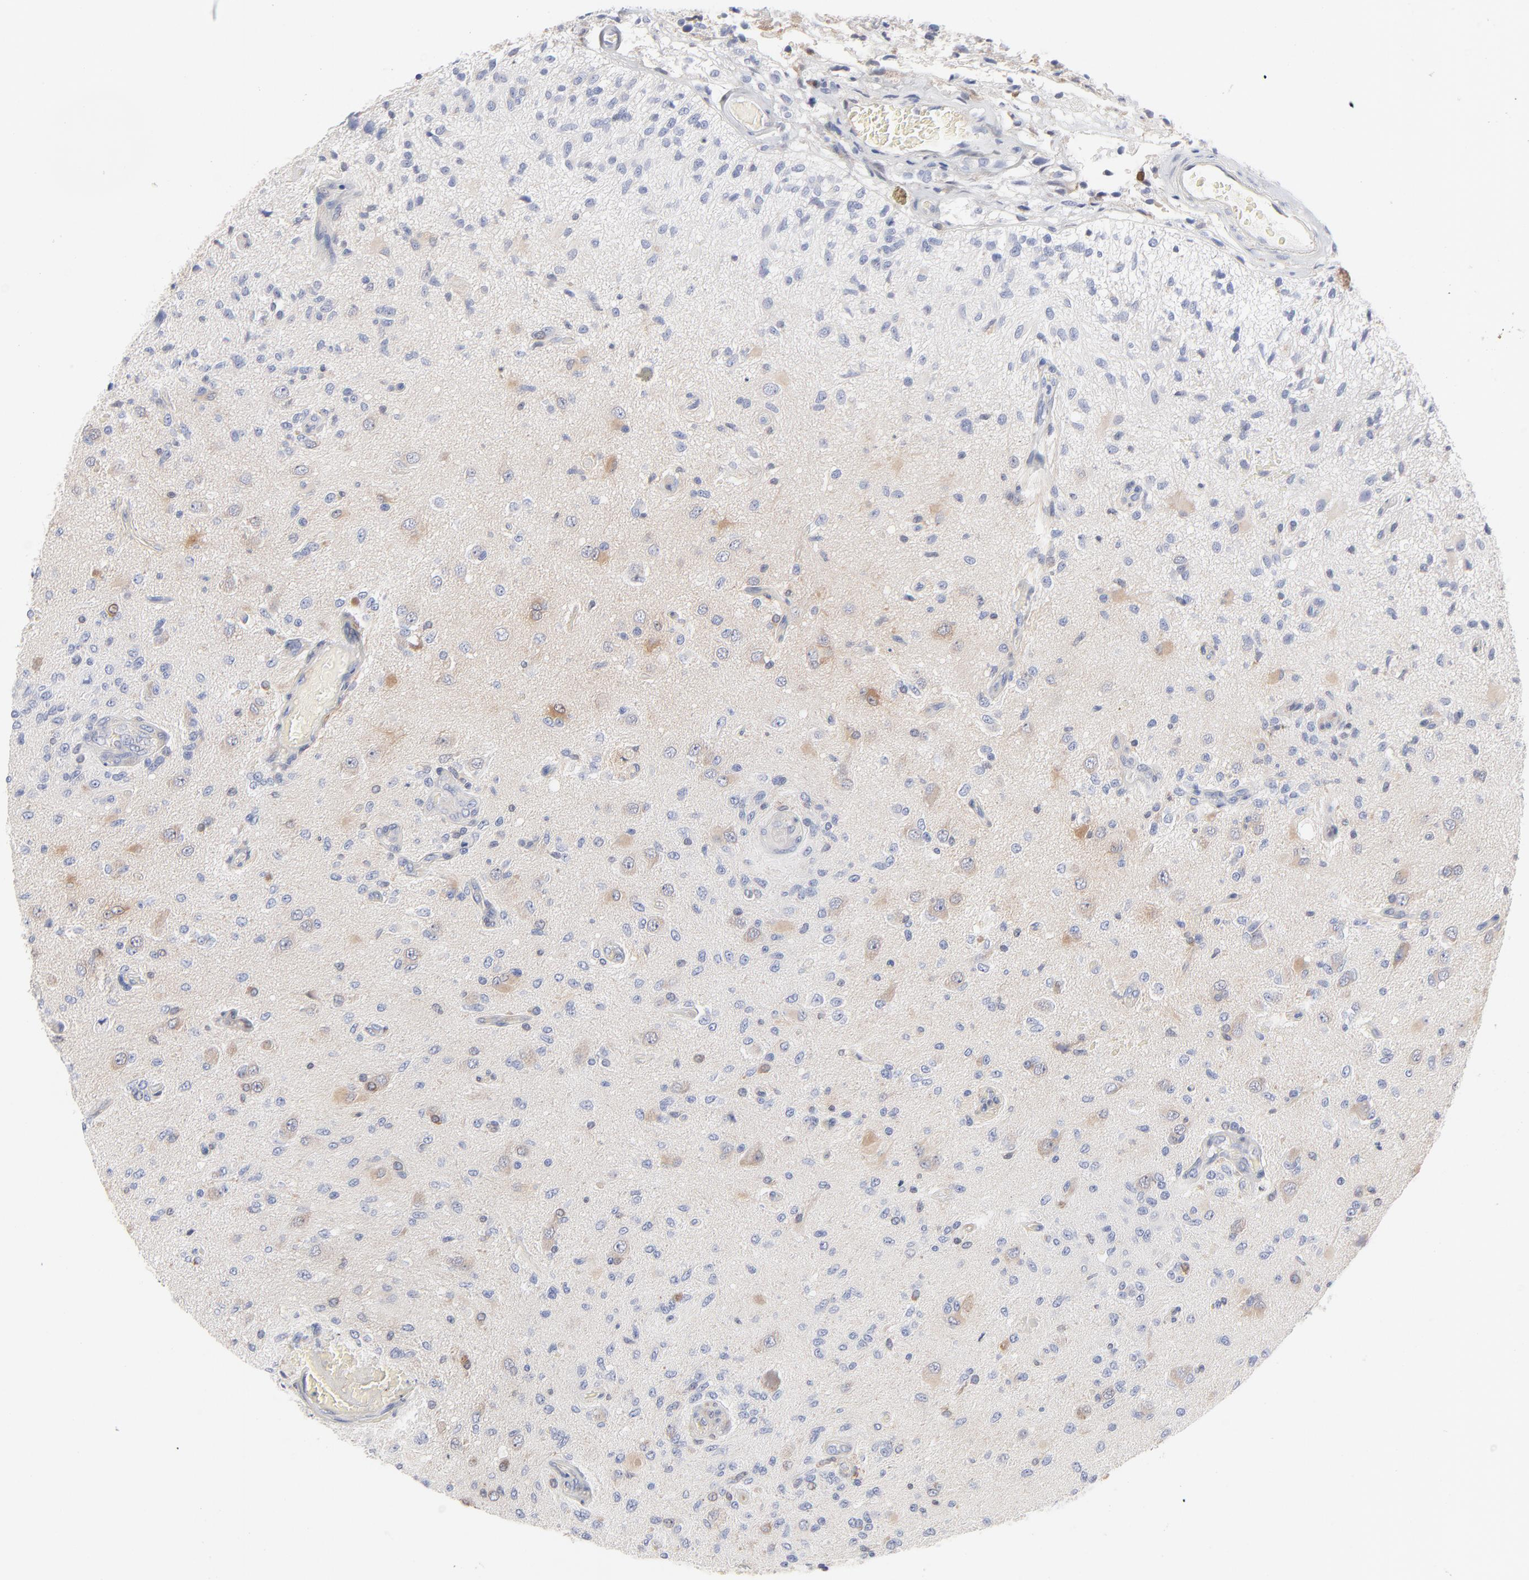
{"staining": {"intensity": "negative", "quantity": "none", "location": "none"}, "tissue": "glioma", "cell_type": "Tumor cells", "image_type": "cancer", "snomed": [{"axis": "morphology", "description": "Normal tissue, NOS"}, {"axis": "morphology", "description": "Glioma, malignant, High grade"}, {"axis": "topography", "description": "Cerebral cortex"}], "caption": "This photomicrograph is of glioma stained with IHC to label a protein in brown with the nuclei are counter-stained blue. There is no staining in tumor cells.", "gene": "ARRB1", "patient": {"sex": "male", "age": 77}}